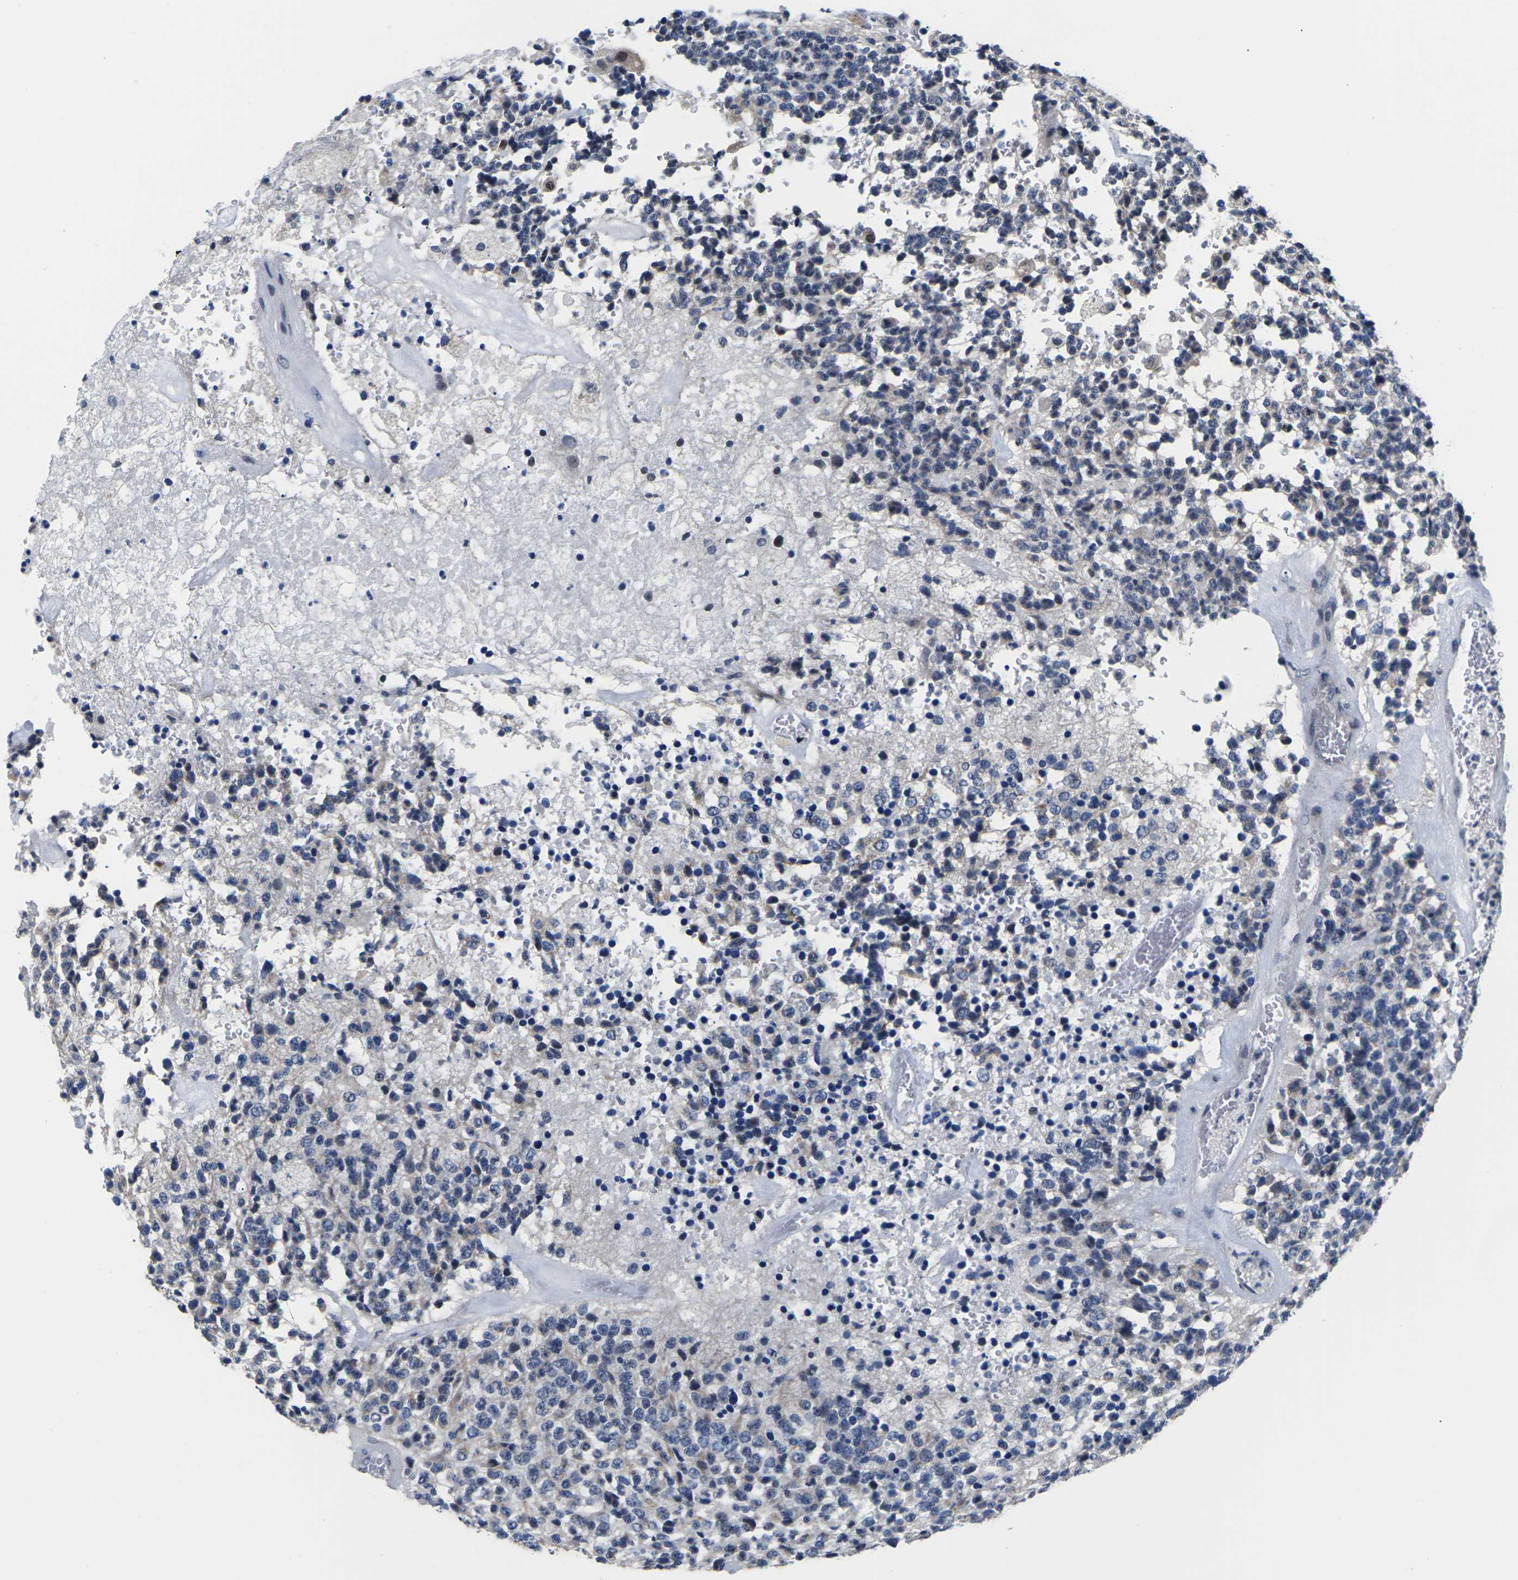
{"staining": {"intensity": "weak", "quantity": "25%-75%", "location": "cytoplasmic/membranous"}, "tissue": "glioma", "cell_type": "Tumor cells", "image_type": "cancer", "snomed": [{"axis": "morphology", "description": "Glioma, malignant, High grade"}, {"axis": "topography", "description": "pancreas cauda"}], "caption": "DAB (3,3'-diaminobenzidine) immunohistochemical staining of human malignant high-grade glioma exhibits weak cytoplasmic/membranous protein positivity in approximately 25%-75% of tumor cells.", "gene": "ST6GAL2", "patient": {"sex": "male", "age": 60}}